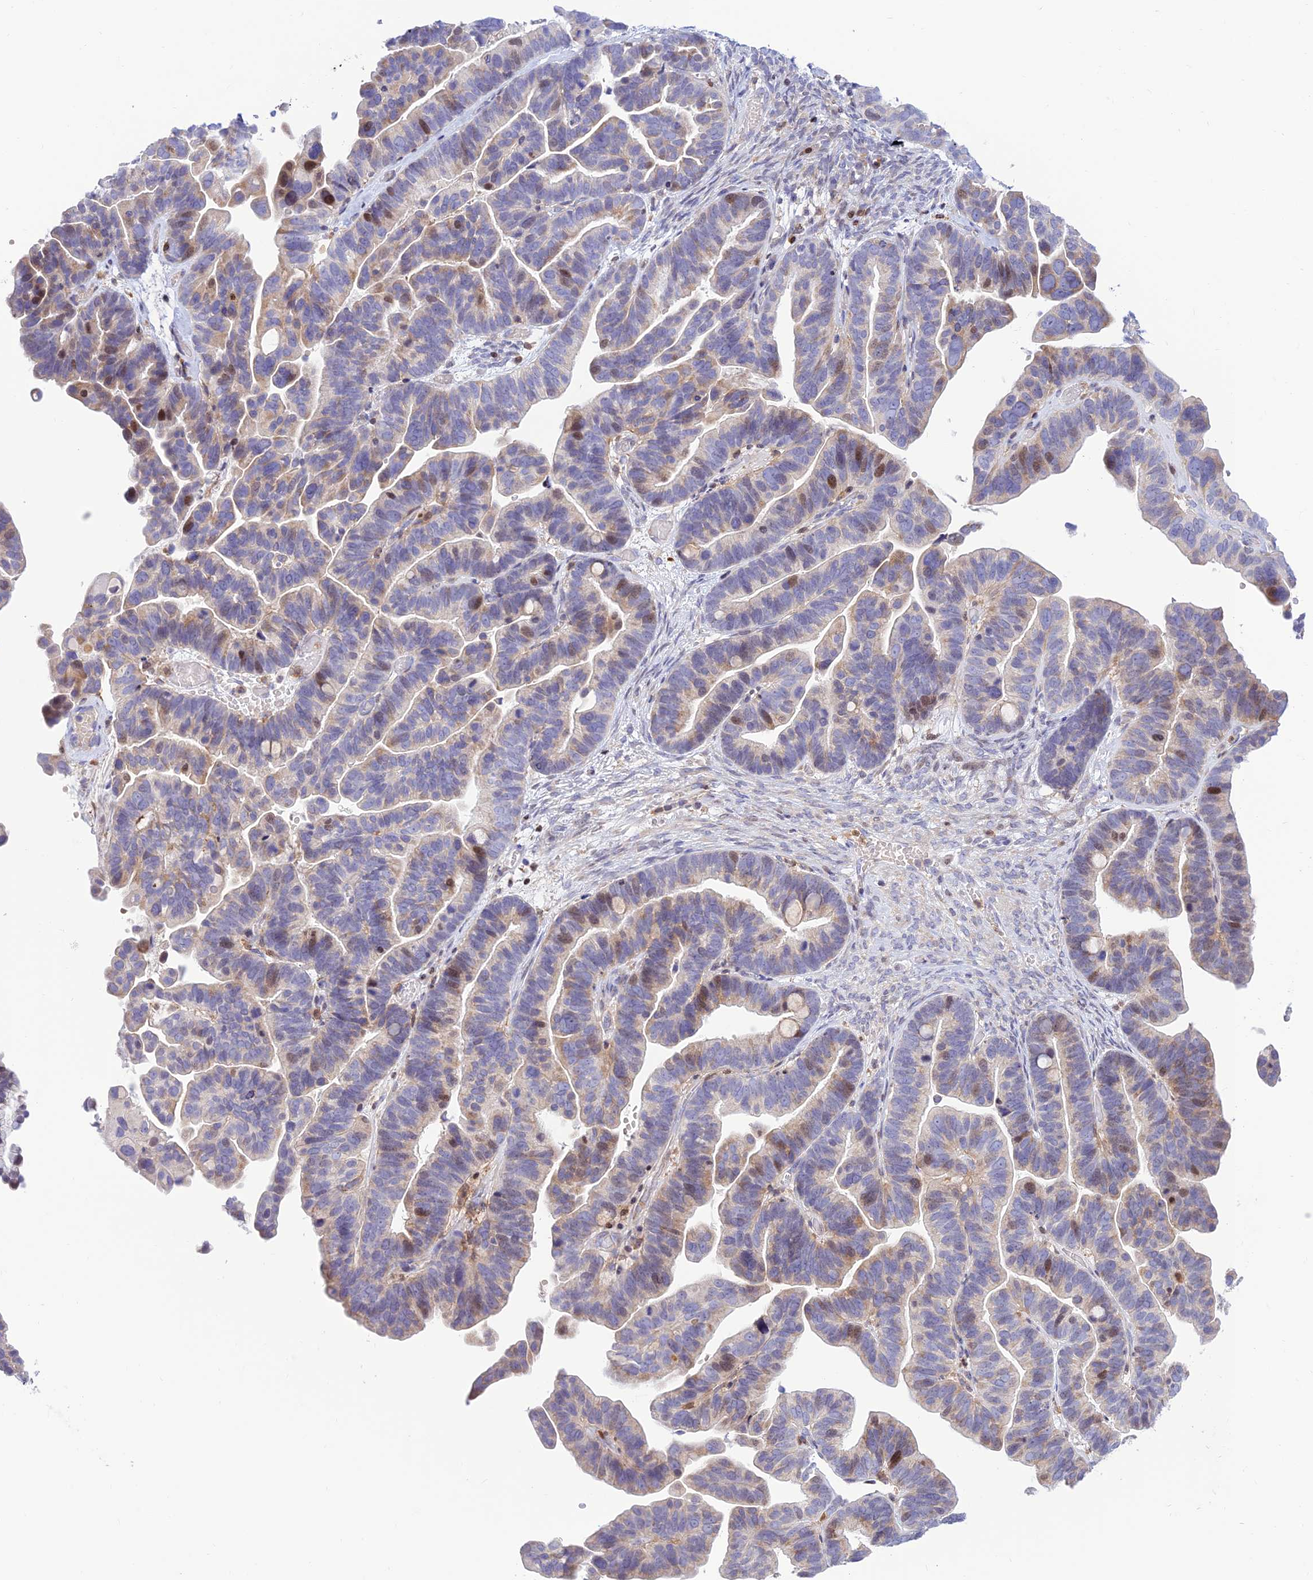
{"staining": {"intensity": "moderate", "quantity": "<25%", "location": "nuclear"}, "tissue": "ovarian cancer", "cell_type": "Tumor cells", "image_type": "cancer", "snomed": [{"axis": "morphology", "description": "Cystadenocarcinoma, serous, NOS"}, {"axis": "topography", "description": "Ovary"}], "caption": "Tumor cells demonstrate moderate nuclear expression in approximately <25% of cells in ovarian cancer. (DAB (3,3'-diaminobenzidine) IHC, brown staining for protein, blue staining for nuclei).", "gene": "FAM186B", "patient": {"sex": "female", "age": 56}}